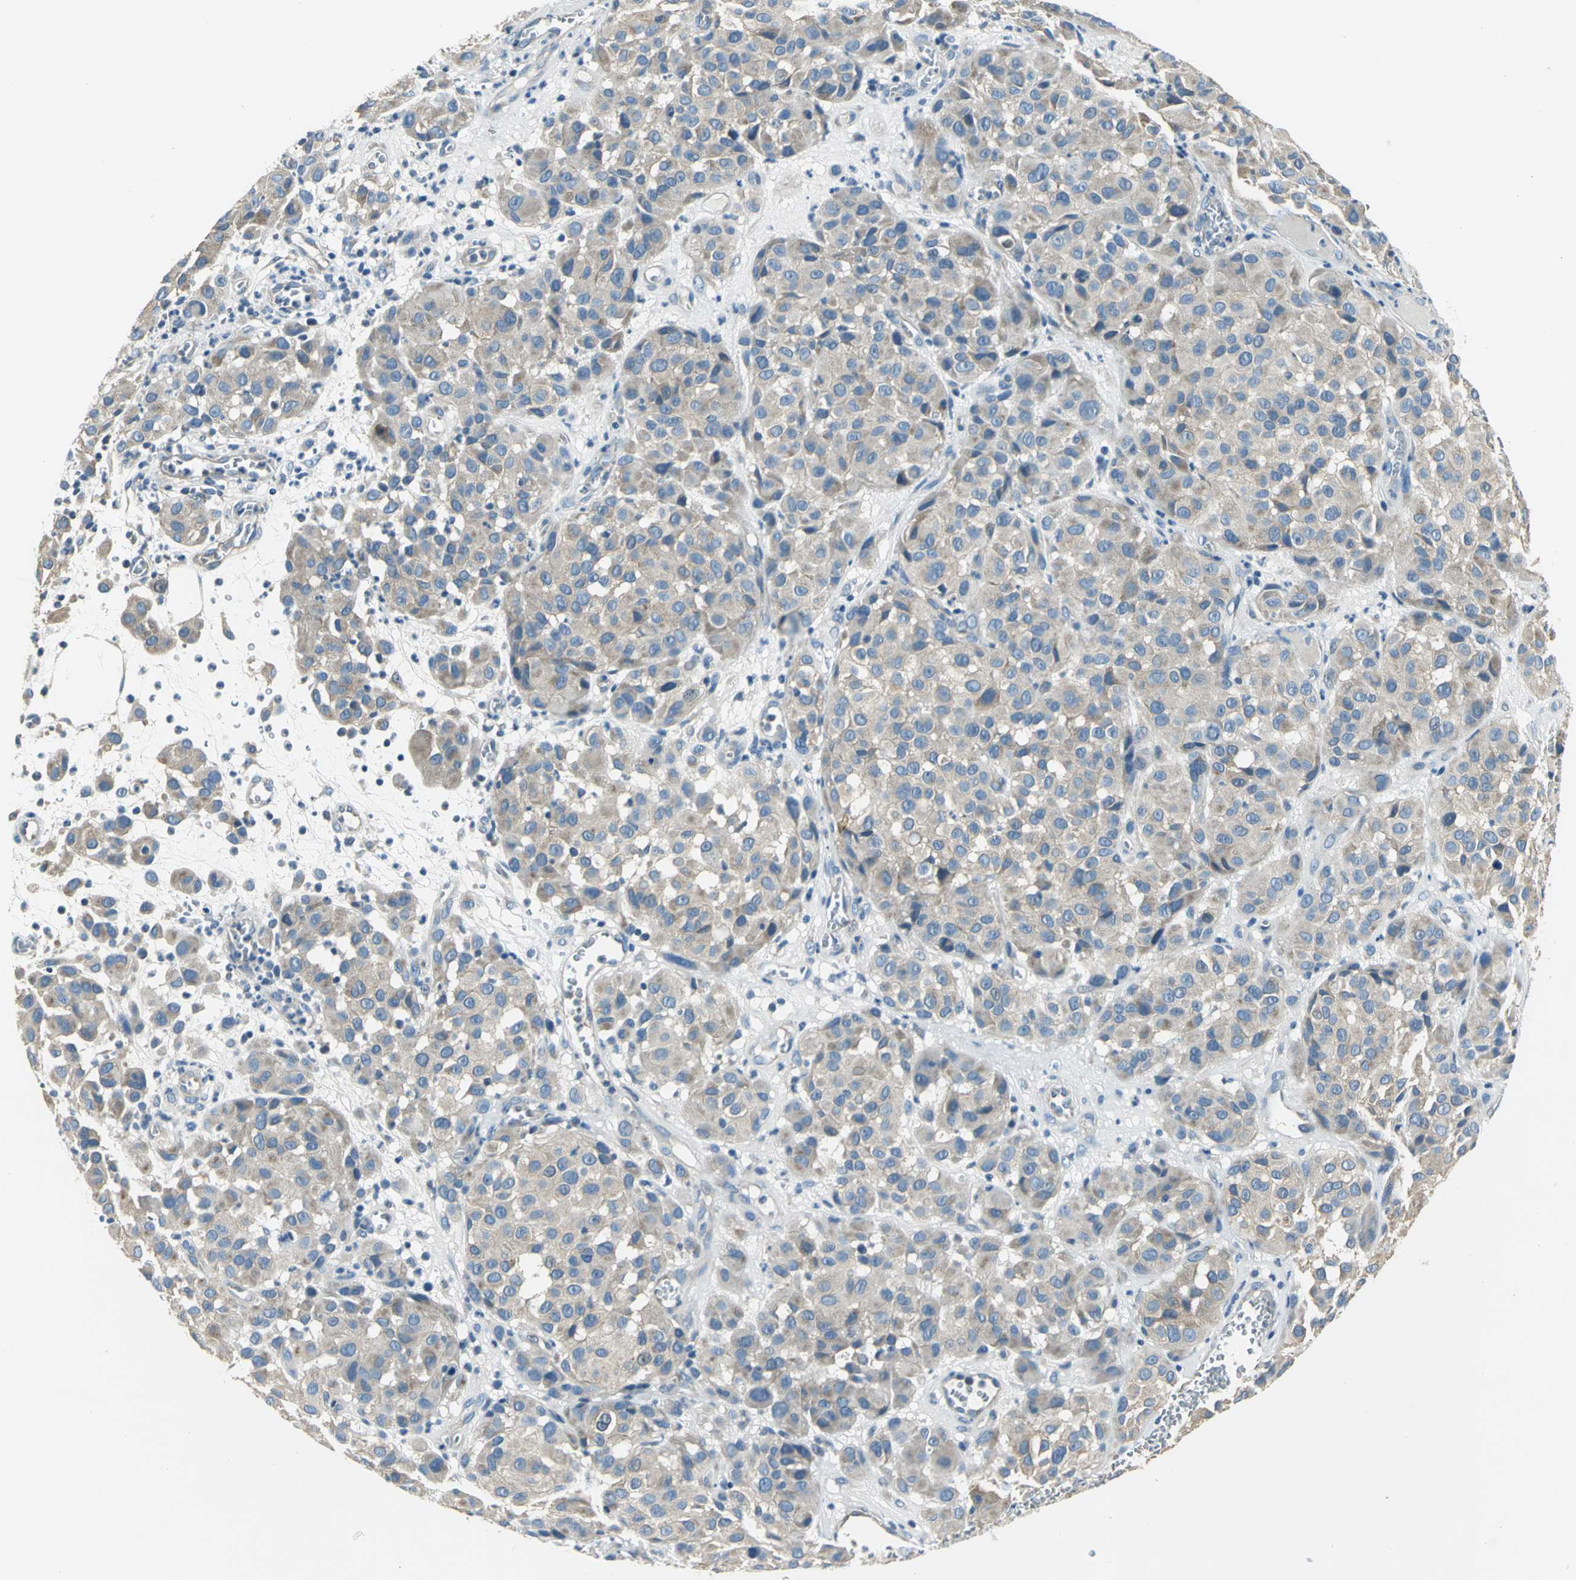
{"staining": {"intensity": "moderate", "quantity": ">75%", "location": "cytoplasmic/membranous"}, "tissue": "melanoma", "cell_type": "Tumor cells", "image_type": "cancer", "snomed": [{"axis": "morphology", "description": "Malignant melanoma, NOS"}, {"axis": "topography", "description": "Skin"}], "caption": "An image of human malignant melanoma stained for a protein displays moderate cytoplasmic/membranous brown staining in tumor cells.", "gene": "SLC16A7", "patient": {"sex": "female", "age": 21}}